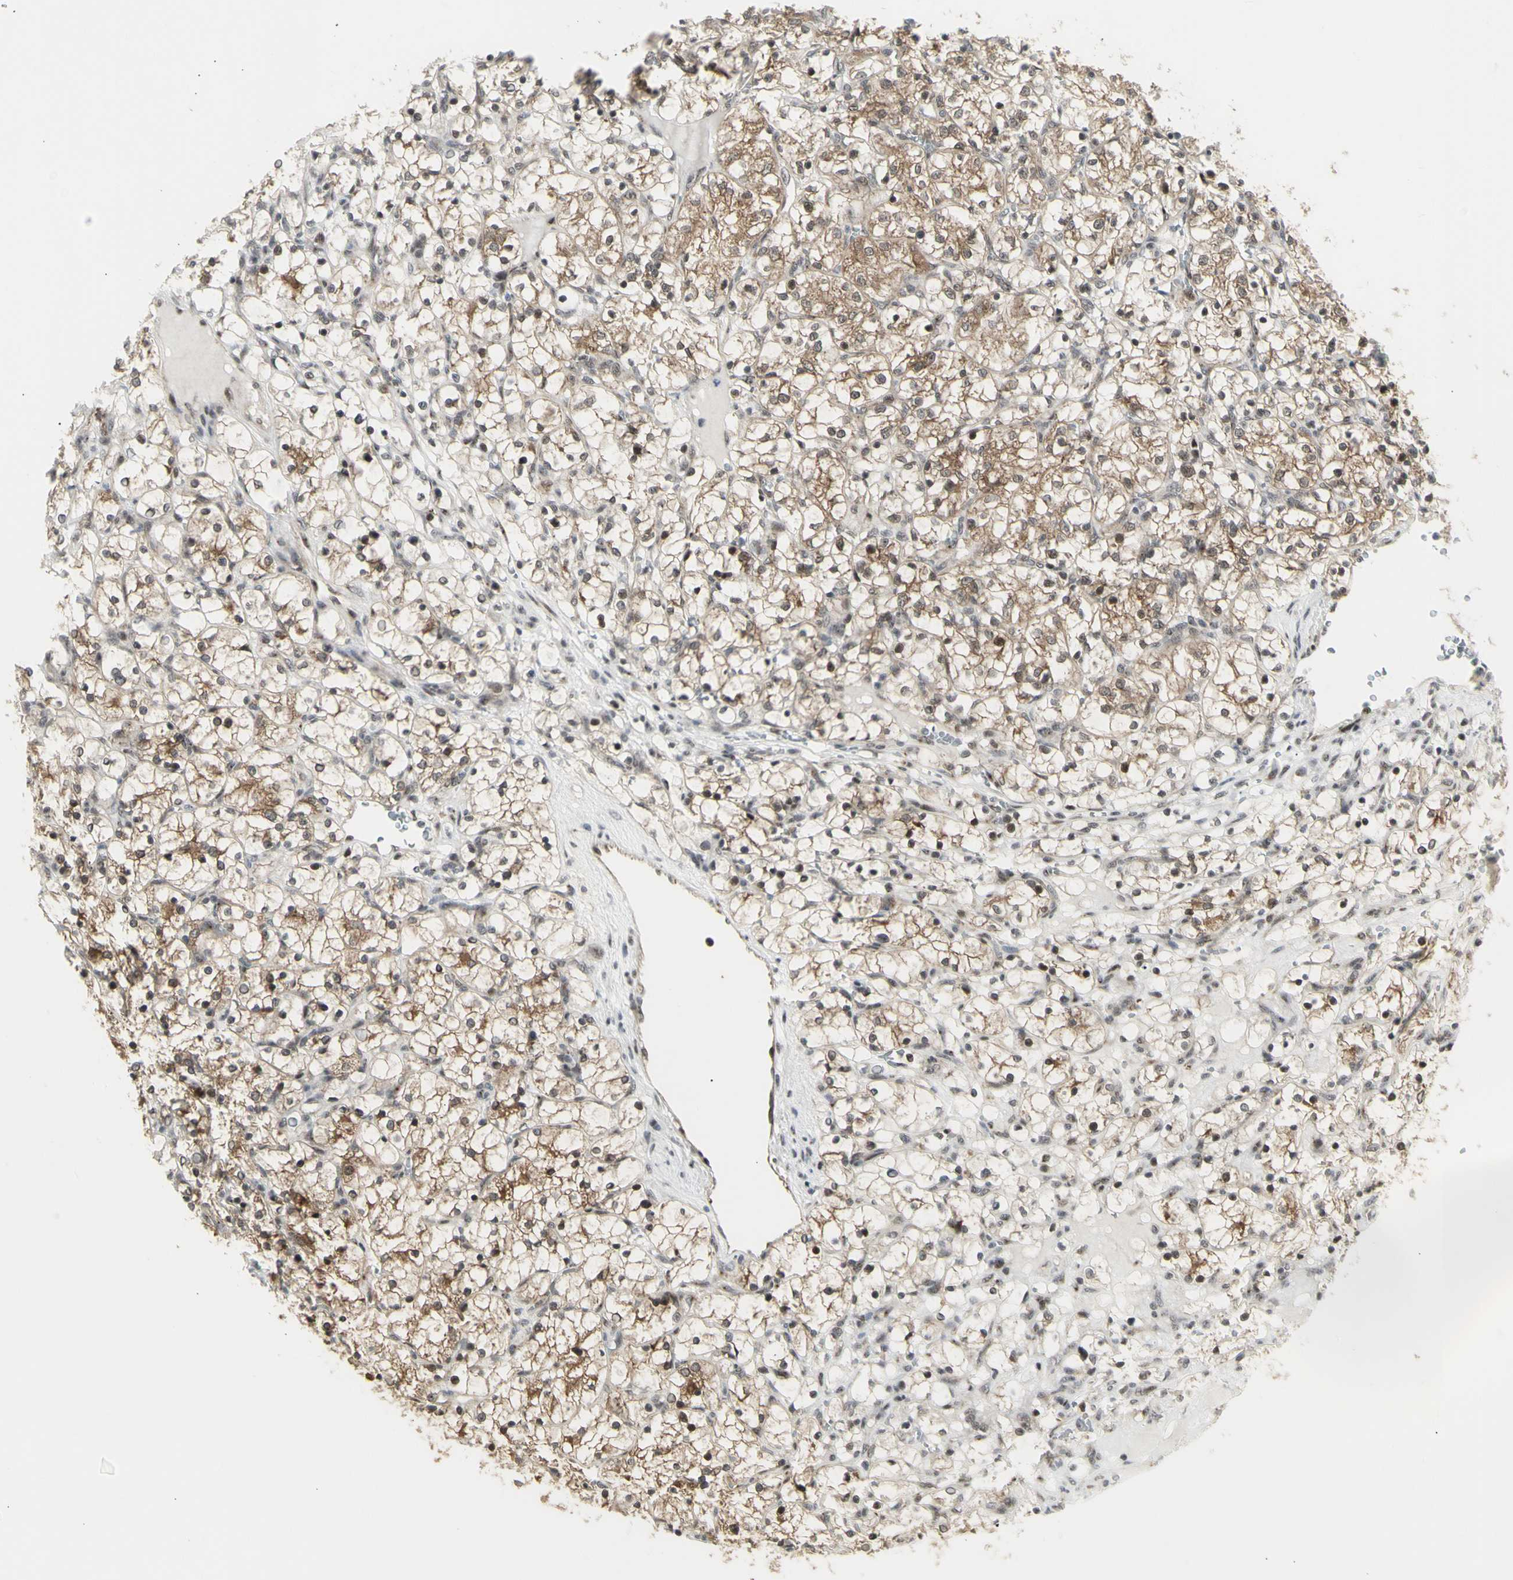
{"staining": {"intensity": "moderate", "quantity": "25%-75%", "location": "cytoplasmic/membranous,nuclear"}, "tissue": "renal cancer", "cell_type": "Tumor cells", "image_type": "cancer", "snomed": [{"axis": "morphology", "description": "Adenocarcinoma, NOS"}, {"axis": "topography", "description": "Kidney"}], "caption": "There is medium levels of moderate cytoplasmic/membranous and nuclear staining in tumor cells of renal cancer (adenocarcinoma), as demonstrated by immunohistochemical staining (brown color).", "gene": "DHRS7B", "patient": {"sex": "female", "age": 69}}